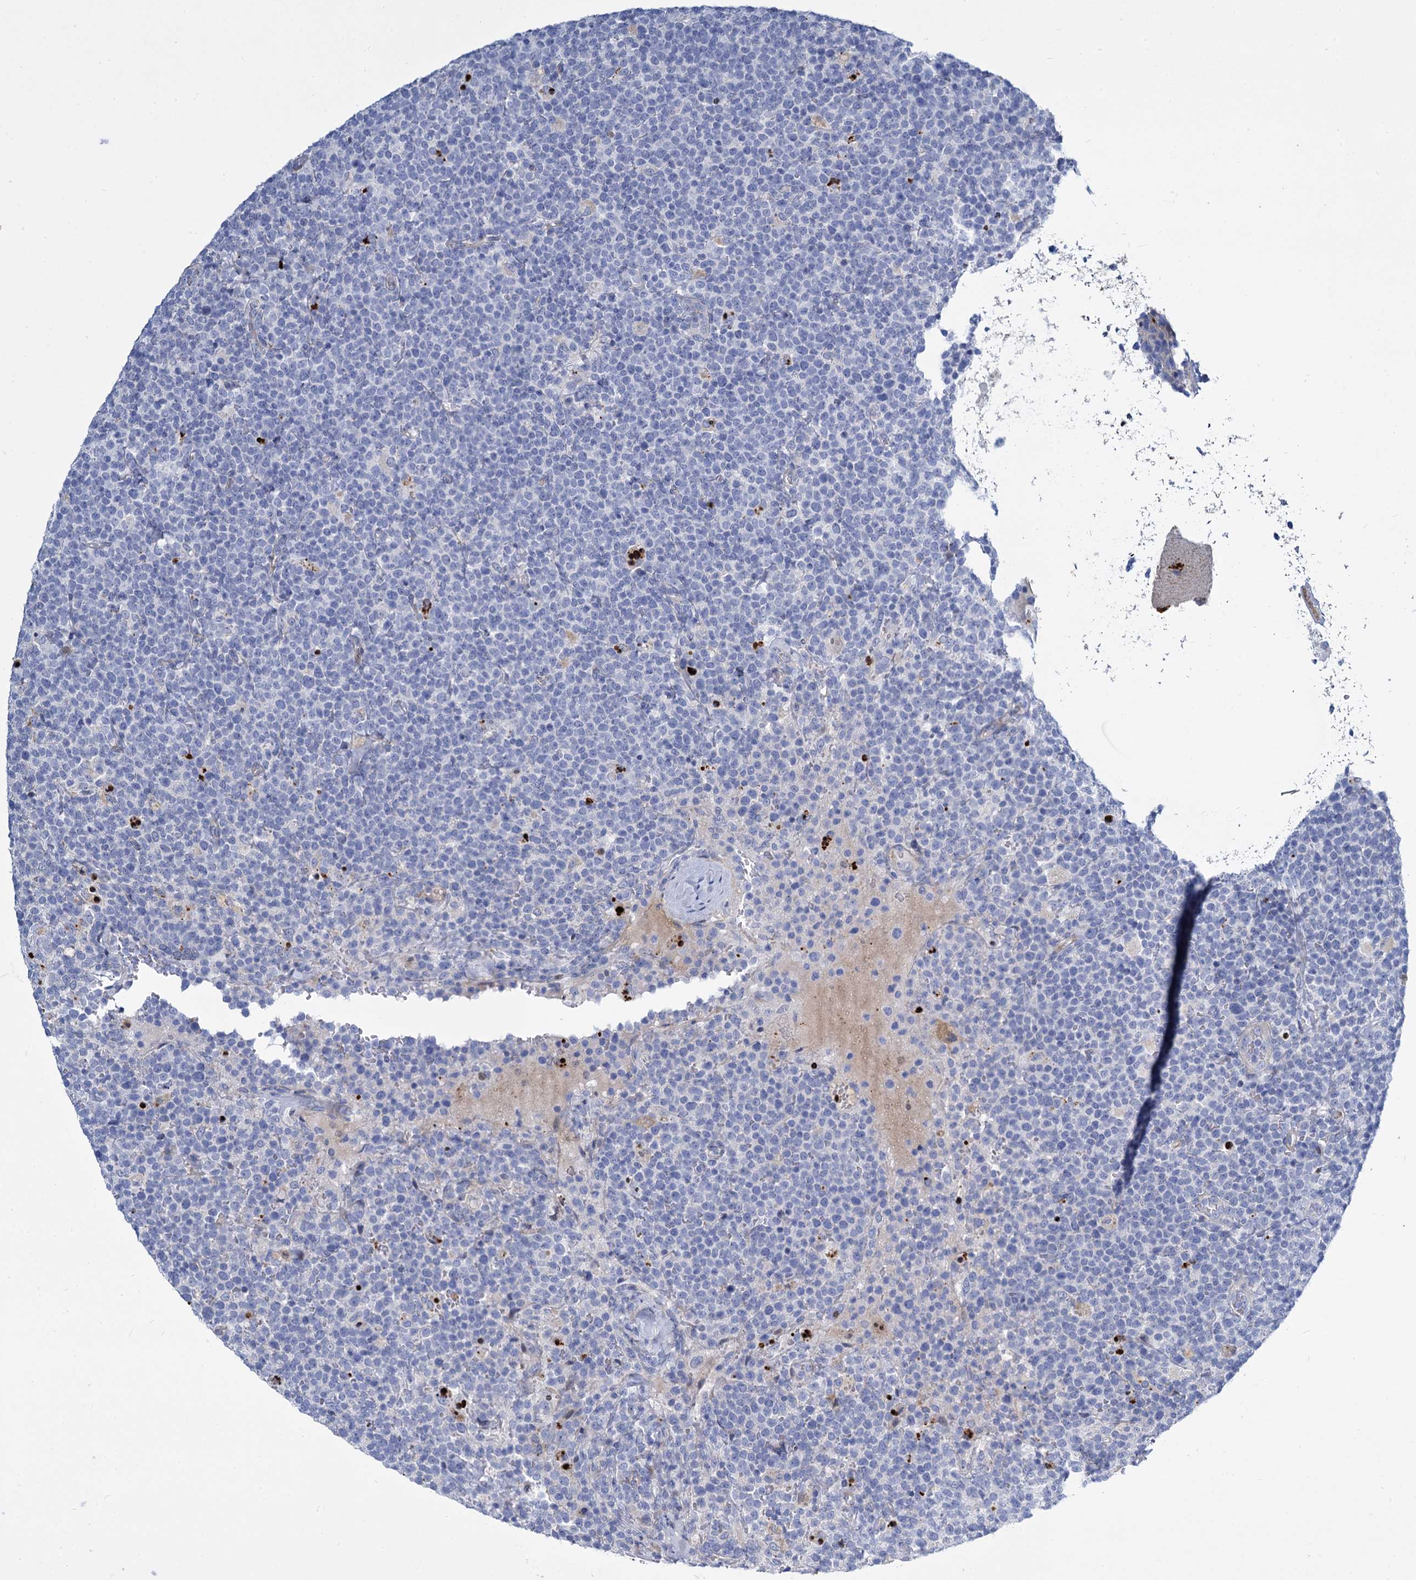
{"staining": {"intensity": "negative", "quantity": "none", "location": "none"}, "tissue": "lymphoma", "cell_type": "Tumor cells", "image_type": "cancer", "snomed": [{"axis": "morphology", "description": "Malignant lymphoma, non-Hodgkin's type, High grade"}, {"axis": "topography", "description": "Lymph node"}], "caption": "Immunohistochemistry (IHC) of high-grade malignant lymphoma, non-Hodgkin's type demonstrates no positivity in tumor cells. The staining is performed using DAB (3,3'-diaminobenzidine) brown chromogen with nuclei counter-stained in using hematoxylin.", "gene": "TRIM77", "patient": {"sex": "male", "age": 61}}